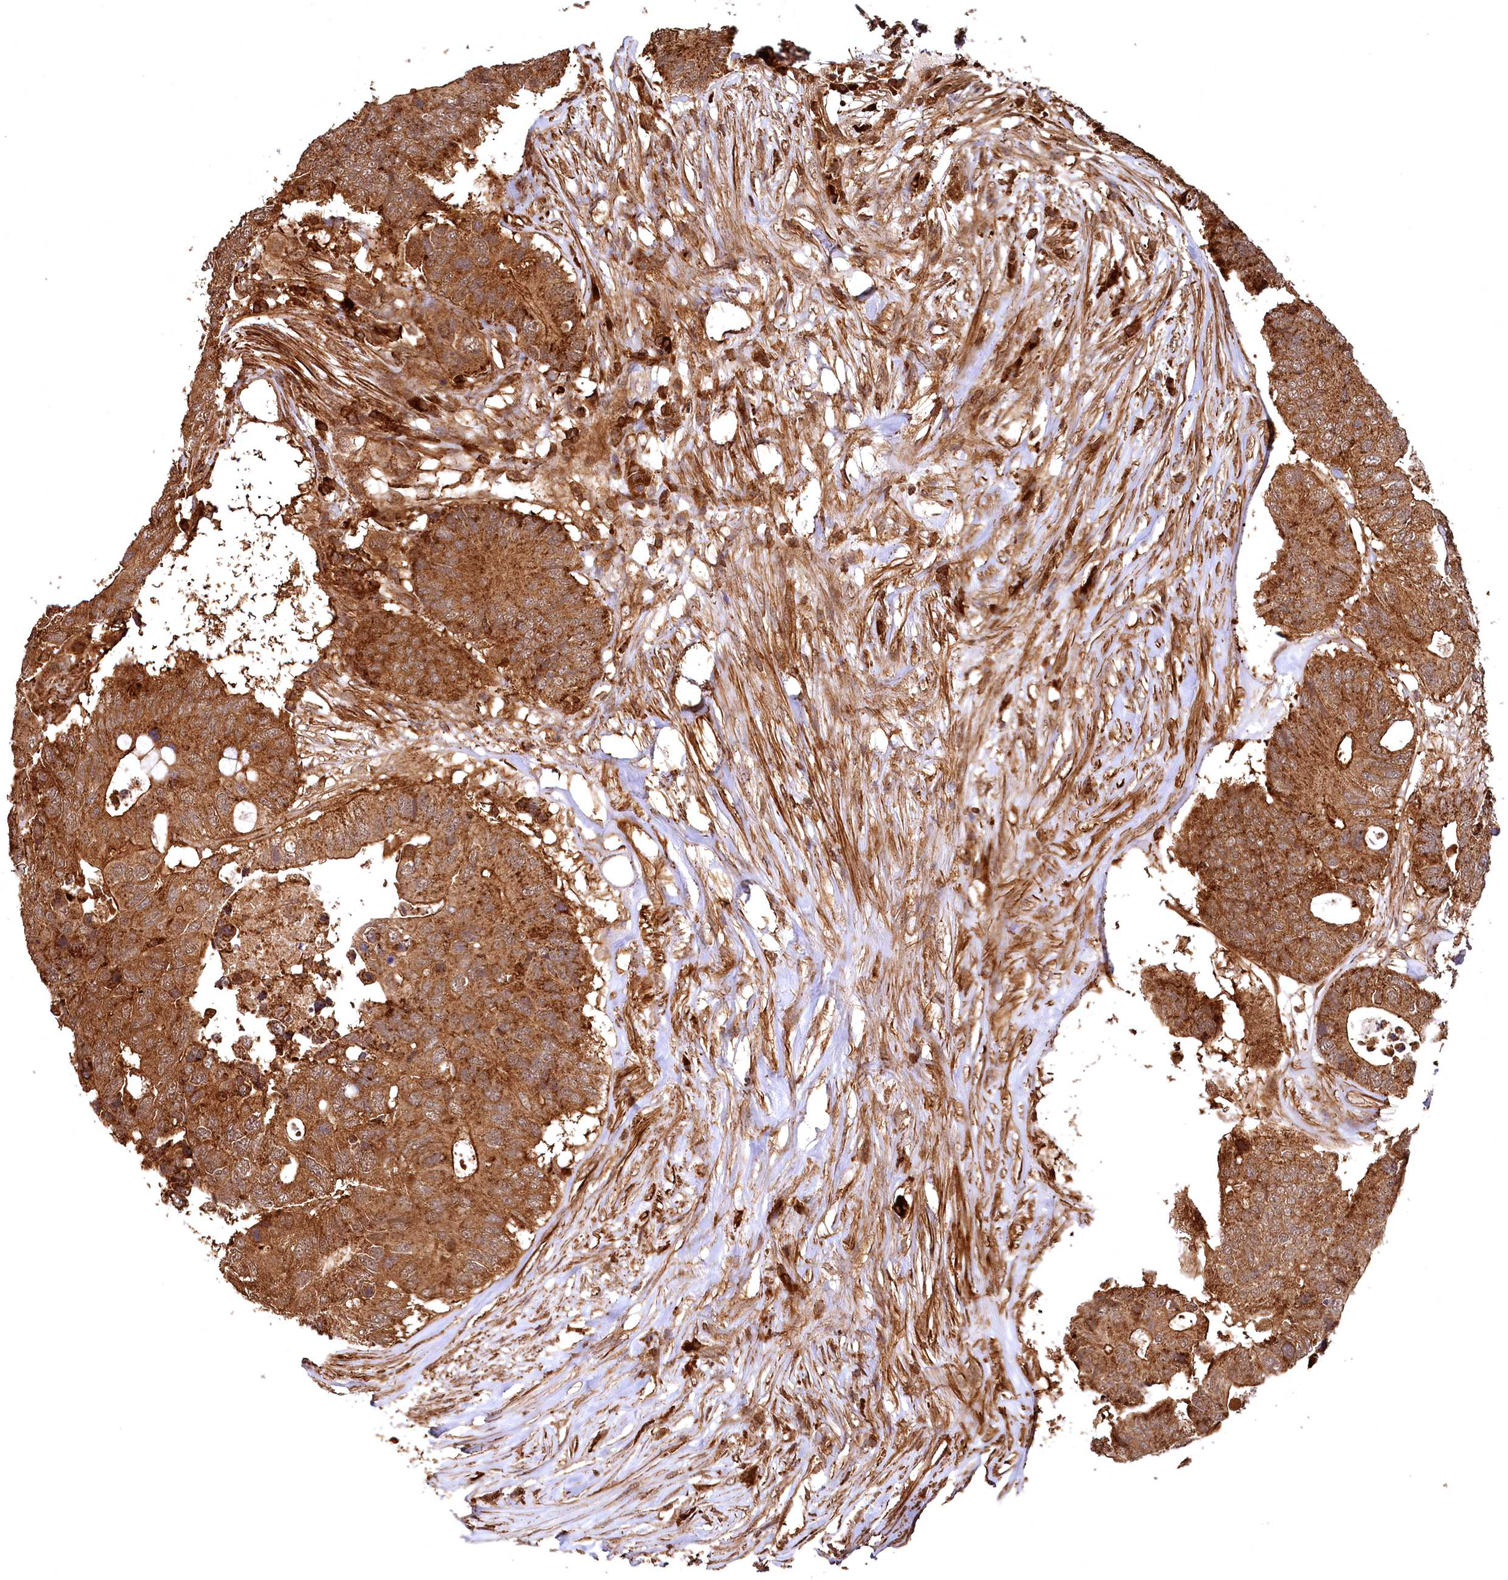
{"staining": {"intensity": "moderate", "quantity": ">75%", "location": "cytoplasmic/membranous"}, "tissue": "colorectal cancer", "cell_type": "Tumor cells", "image_type": "cancer", "snomed": [{"axis": "morphology", "description": "Adenocarcinoma, NOS"}, {"axis": "topography", "description": "Colon"}], "caption": "A brown stain labels moderate cytoplasmic/membranous positivity of a protein in colorectal adenocarcinoma tumor cells.", "gene": "STUB1", "patient": {"sex": "male", "age": 71}}